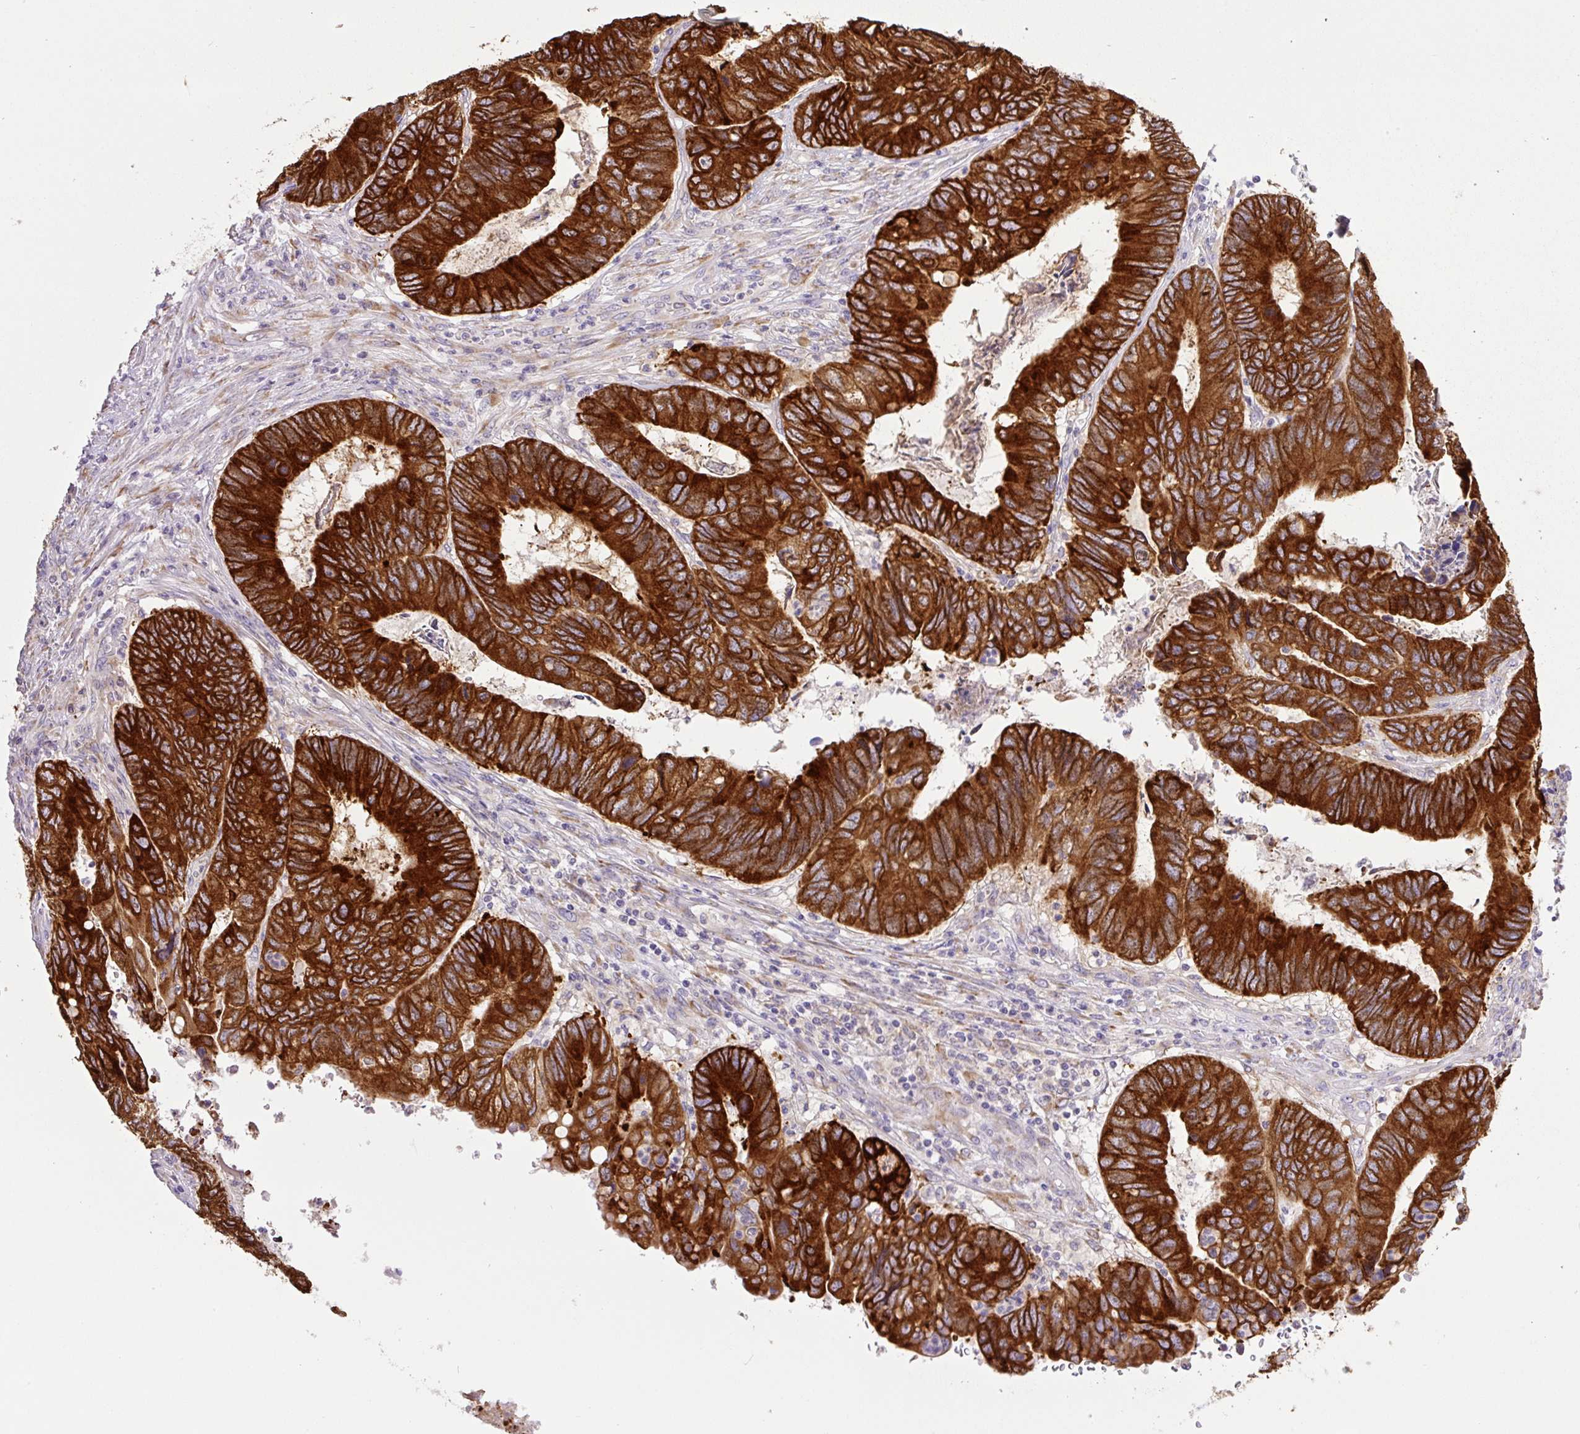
{"staining": {"intensity": "strong", "quantity": ">75%", "location": "cytoplasmic/membranous"}, "tissue": "colorectal cancer", "cell_type": "Tumor cells", "image_type": "cancer", "snomed": [{"axis": "morphology", "description": "Adenocarcinoma, NOS"}, {"axis": "topography", "description": "Colon"}], "caption": "Tumor cells show high levels of strong cytoplasmic/membranous staining in approximately >75% of cells in colorectal cancer (adenocarcinoma). The staining was performed using DAB (3,3'-diaminobenzidine), with brown indicating positive protein expression. Nuclei are stained blue with hematoxylin.", "gene": "POFUT1", "patient": {"sex": "female", "age": 67}}